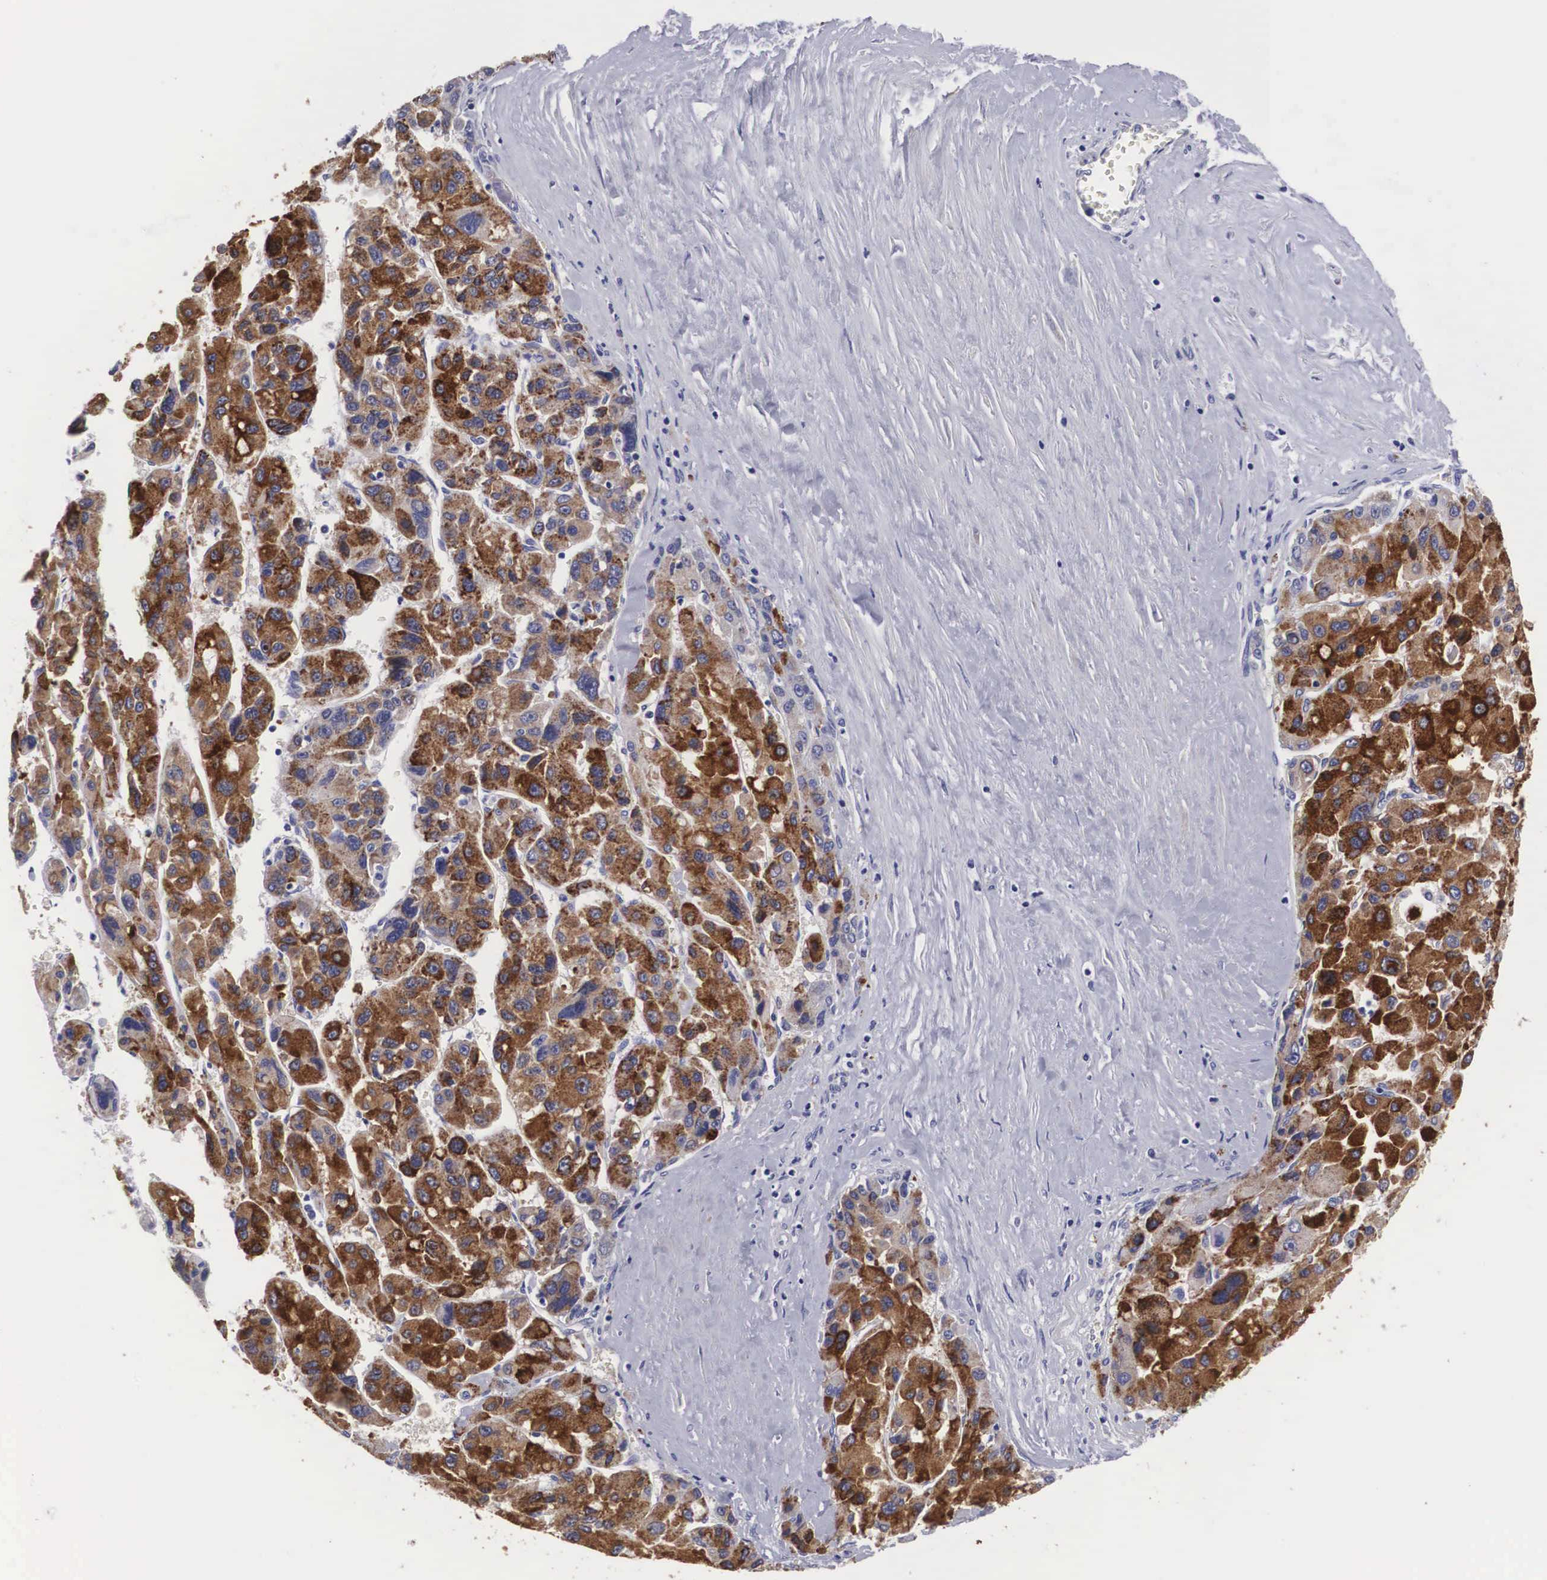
{"staining": {"intensity": "strong", "quantity": ">75%", "location": "cytoplasmic/membranous"}, "tissue": "liver cancer", "cell_type": "Tumor cells", "image_type": "cancer", "snomed": [{"axis": "morphology", "description": "Carcinoma, Hepatocellular, NOS"}, {"axis": "topography", "description": "Liver"}], "caption": "Protein staining demonstrates strong cytoplasmic/membranous positivity in about >75% of tumor cells in hepatocellular carcinoma (liver). (IHC, brightfield microscopy, high magnification).", "gene": "ARMCX3", "patient": {"sex": "male", "age": 64}}